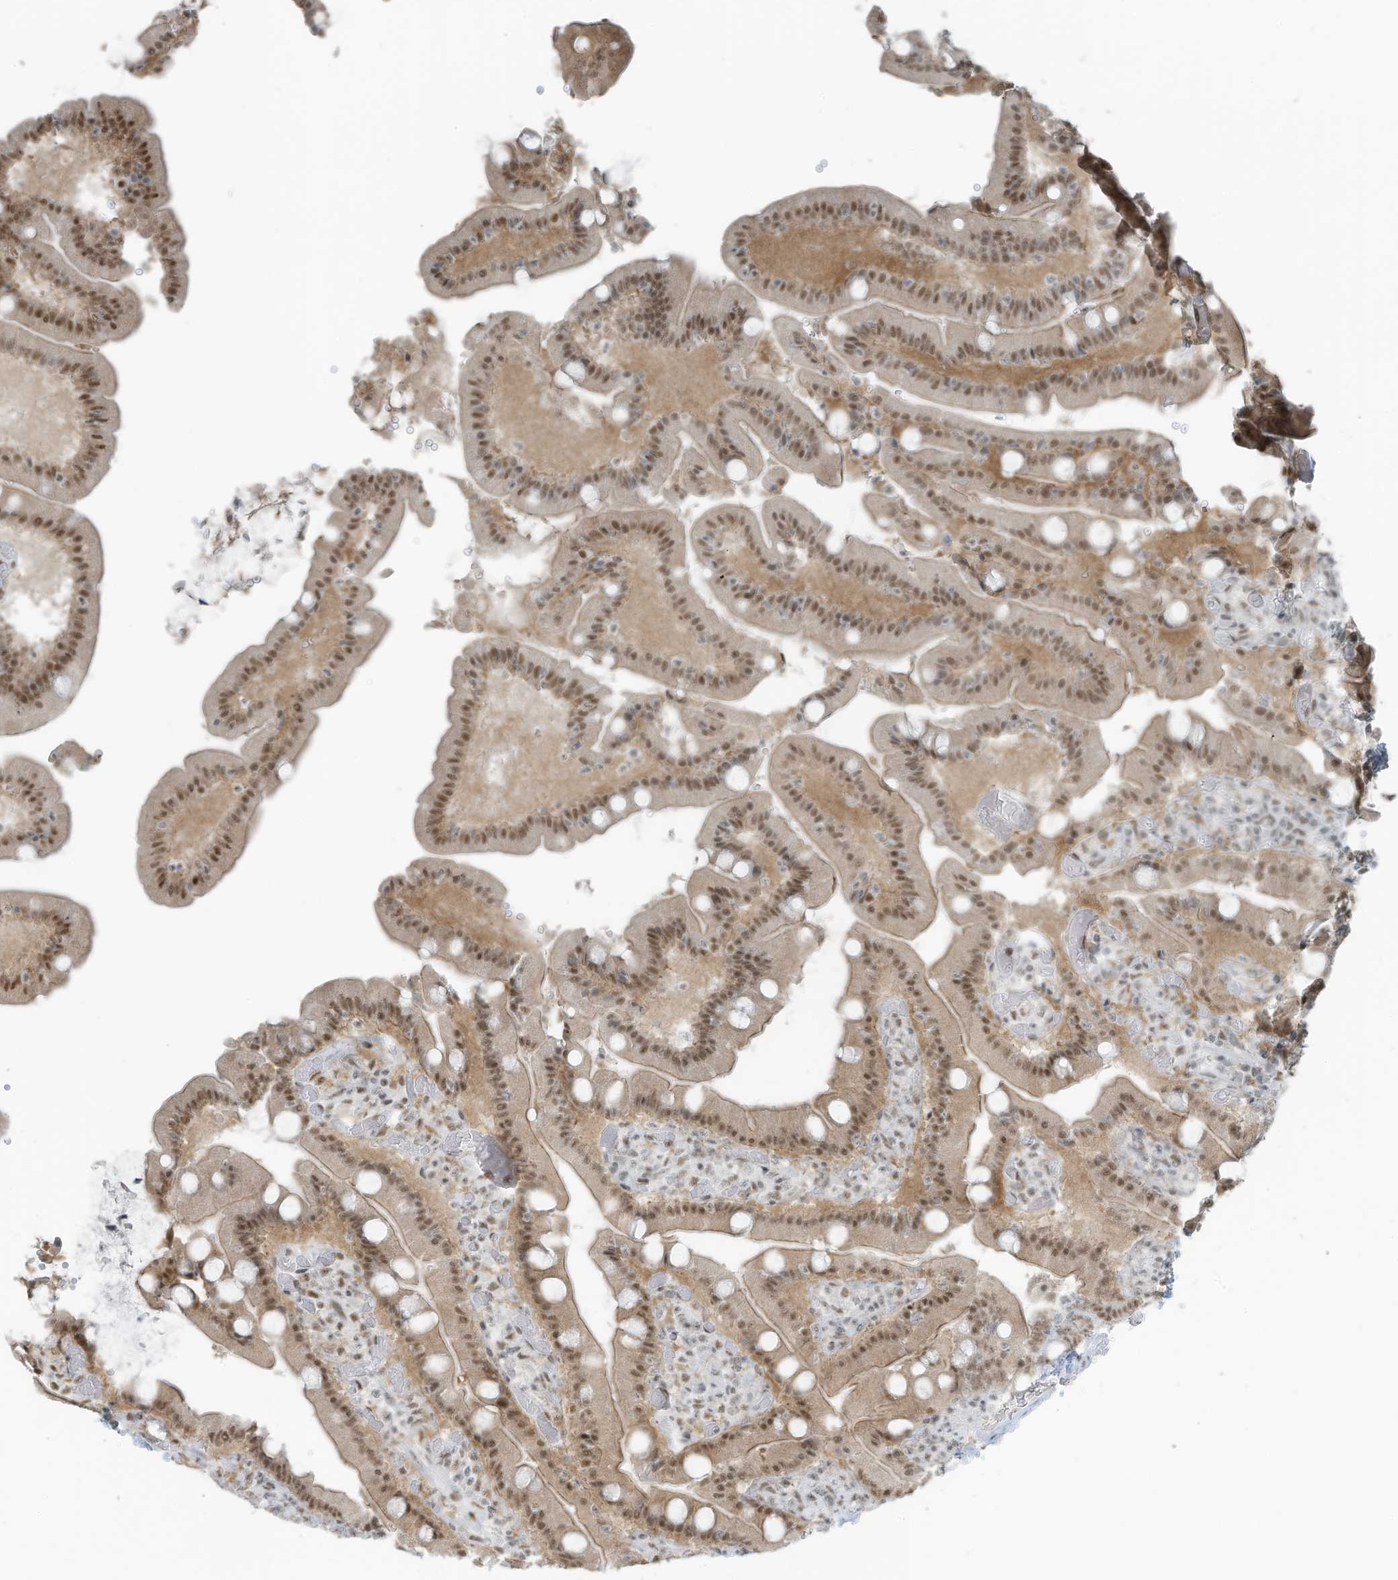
{"staining": {"intensity": "moderate", "quantity": ">75%", "location": "nuclear"}, "tissue": "duodenum", "cell_type": "Glandular cells", "image_type": "normal", "snomed": [{"axis": "morphology", "description": "Normal tissue, NOS"}, {"axis": "topography", "description": "Duodenum"}], "caption": "Moderate nuclear positivity for a protein is identified in approximately >75% of glandular cells of unremarkable duodenum using immunohistochemistry (IHC).", "gene": "WRNIP1", "patient": {"sex": "female", "age": 62}}